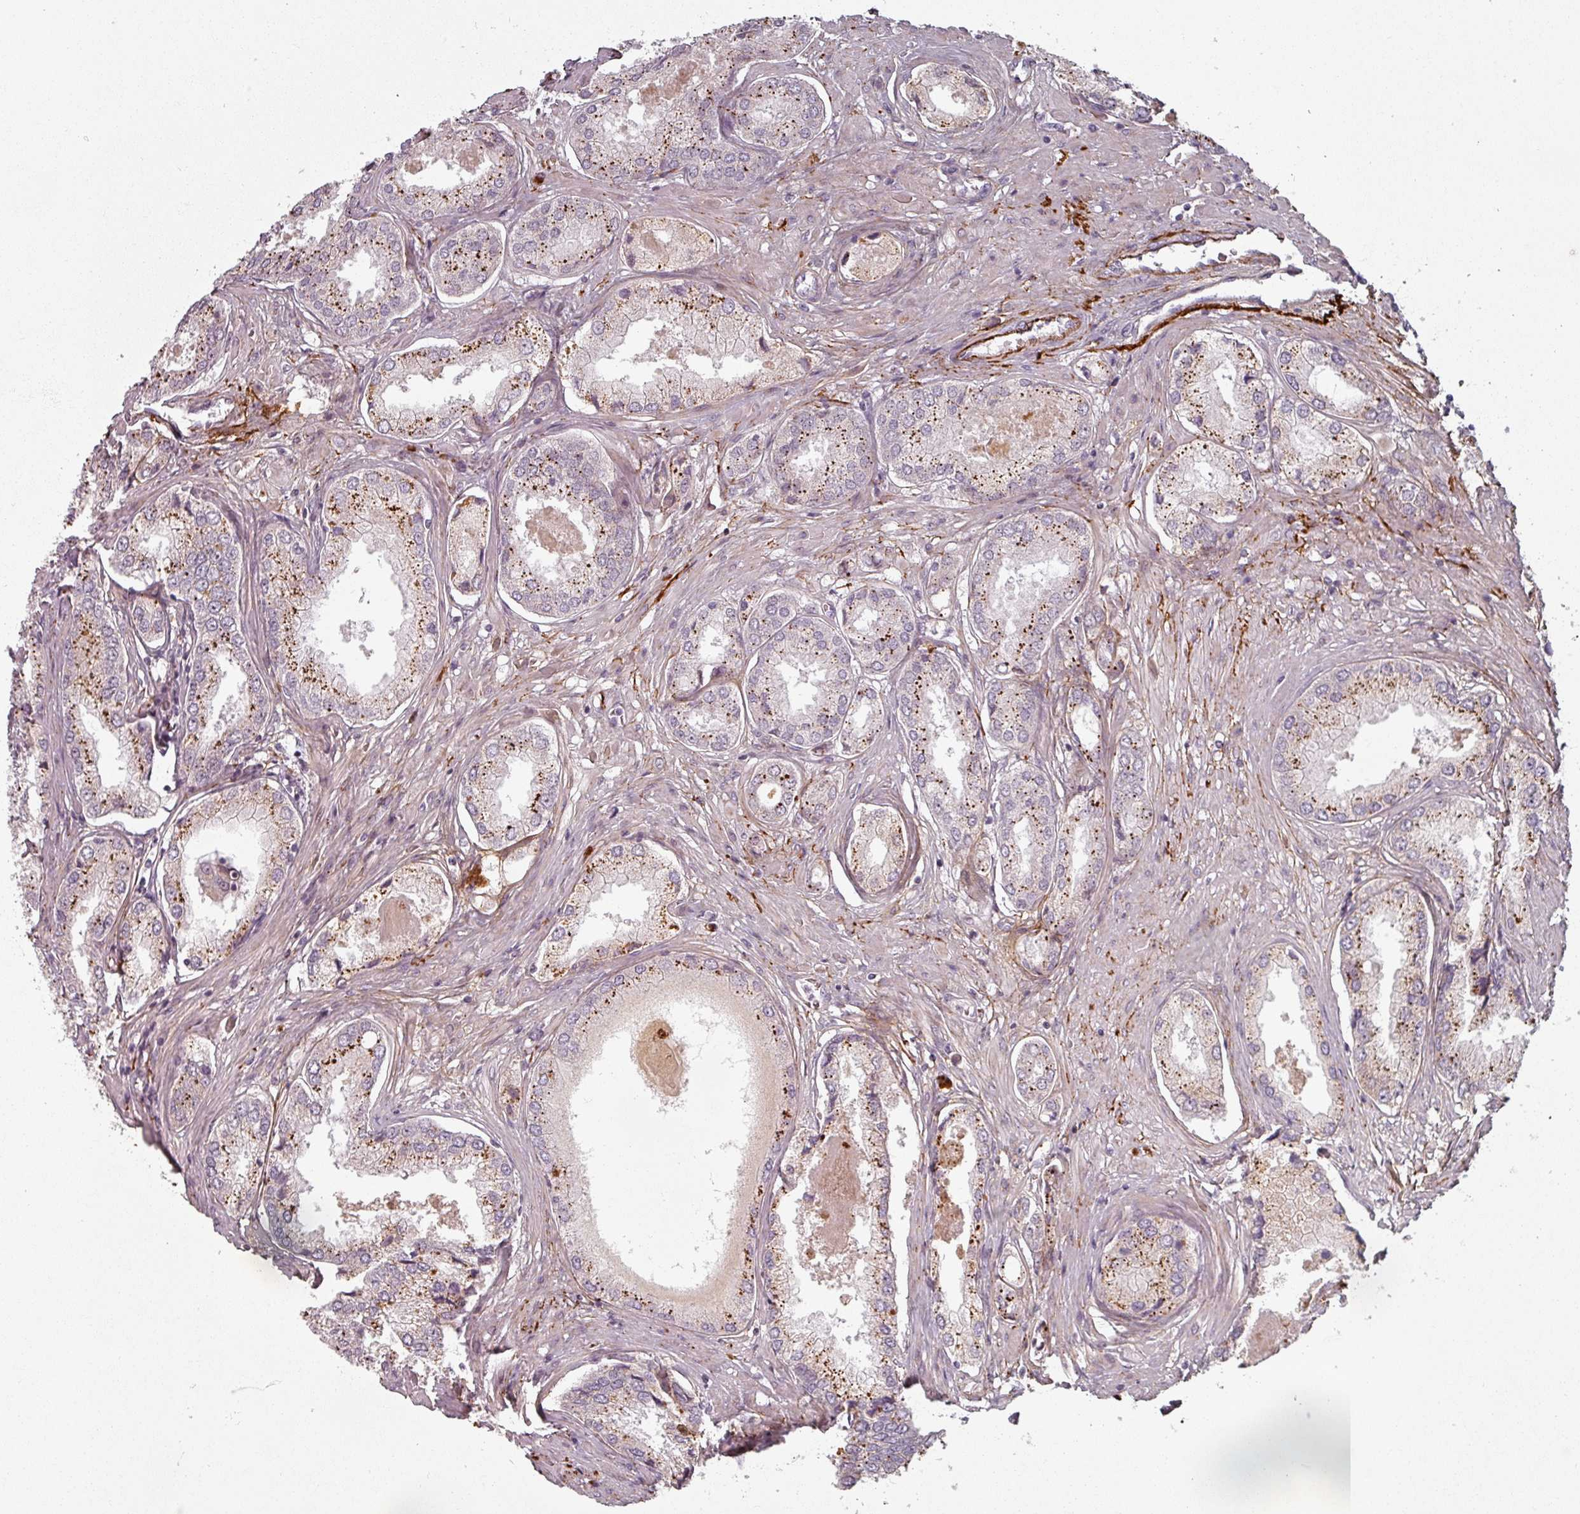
{"staining": {"intensity": "moderate", "quantity": "25%-75%", "location": "cytoplasmic/membranous"}, "tissue": "prostate cancer", "cell_type": "Tumor cells", "image_type": "cancer", "snomed": [{"axis": "morphology", "description": "Adenocarcinoma, Low grade"}, {"axis": "topography", "description": "Prostate"}], "caption": "A photomicrograph showing moderate cytoplasmic/membranous positivity in approximately 25%-75% of tumor cells in prostate low-grade adenocarcinoma, as visualized by brown immunohistochemical staining.", "gene": "CYB5RL", "patient": {"sex": "male", "age": 68}}